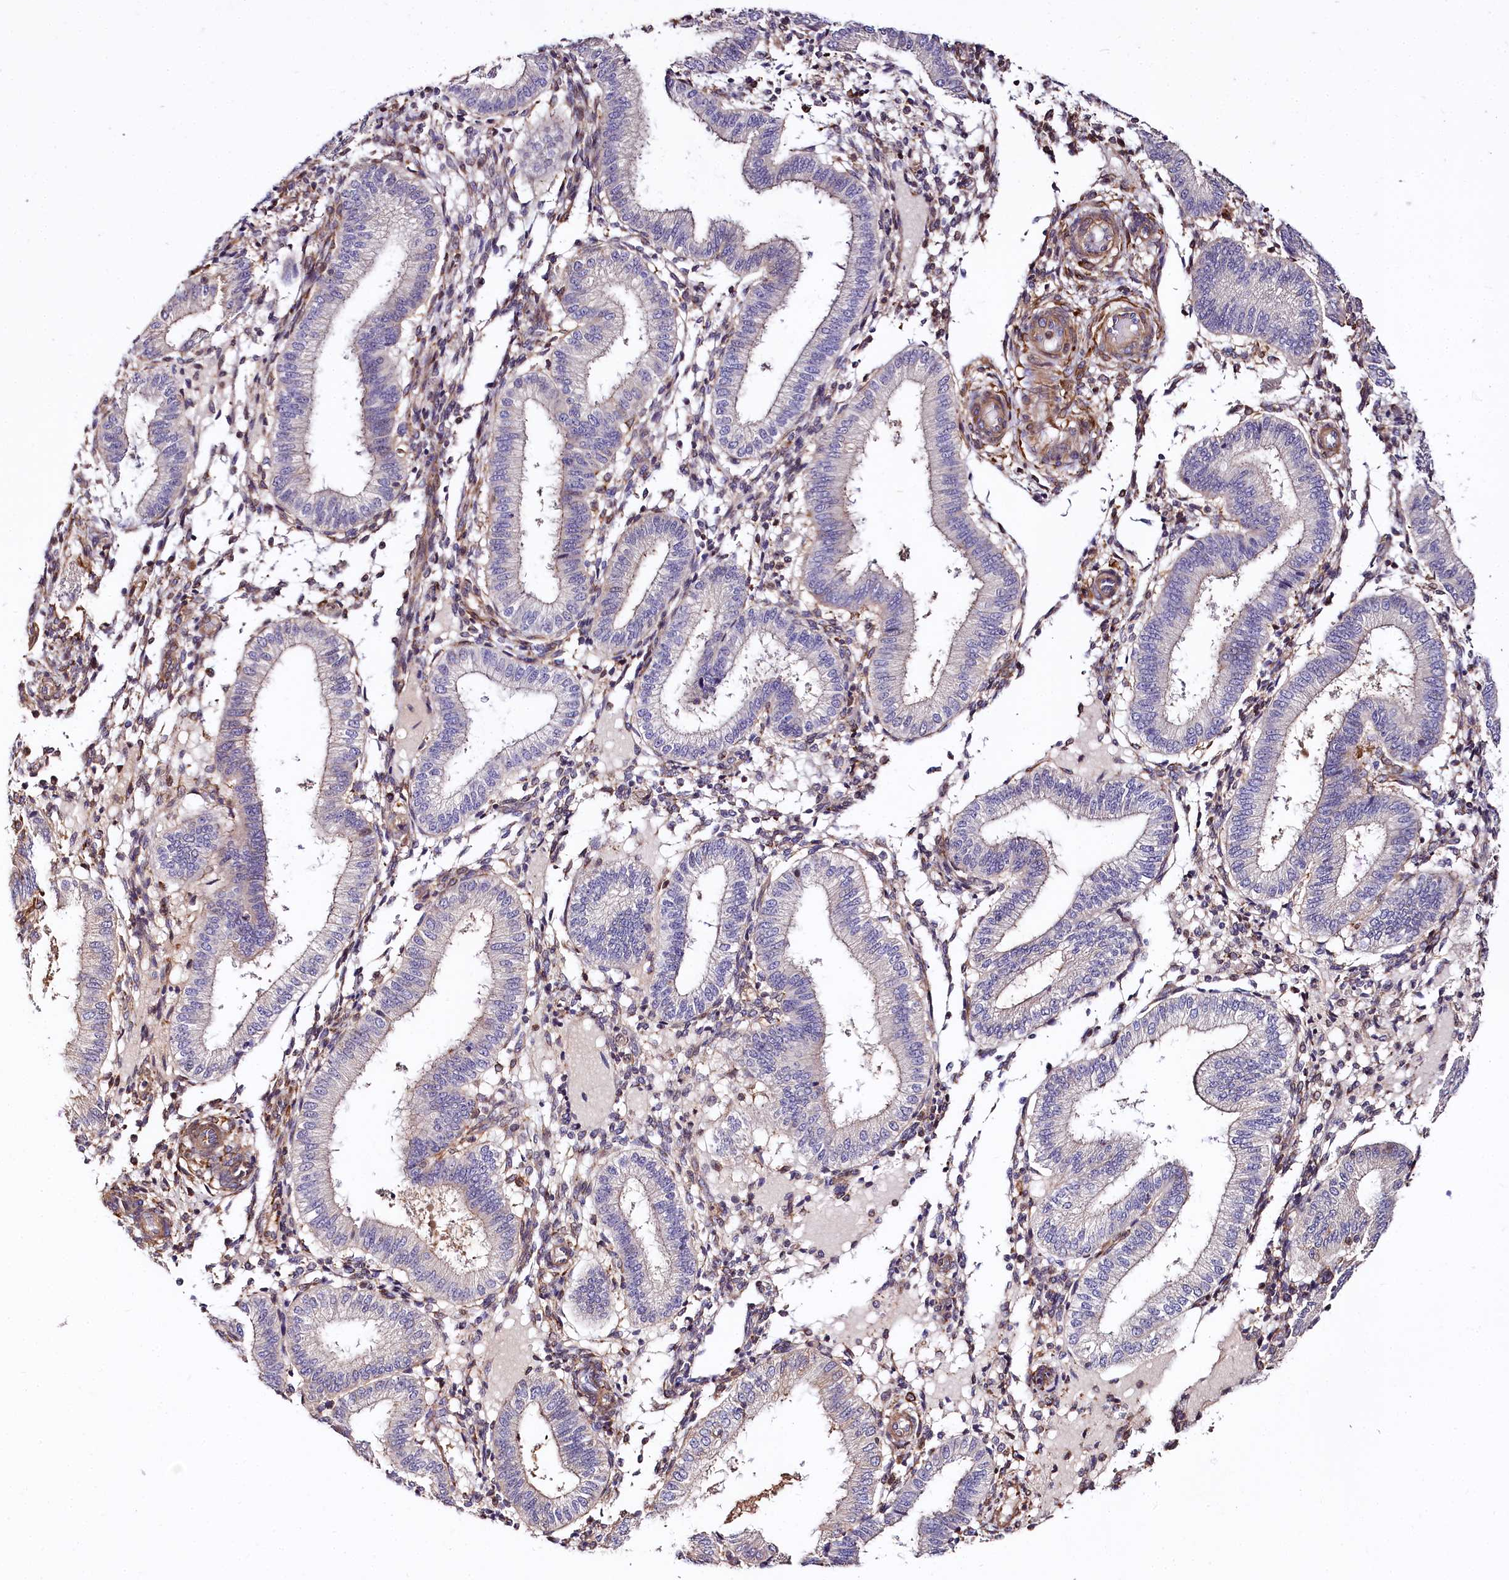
{"staining": {"intensity": "weak", "quantity": "<25%", "location": "cytoplasmic/membranous"}, "tissue": "endometrium", "cell_type": "Cells in endometrial stroma", "image_type": "normal", "snomed": [{"axis": "morphology", "description": "Normal tissue, NOS"}, {"axis": "topography", "description": "Endometrium"}], "caption": "This is a histopathology image of IHC staining of unremarkable endometrium, which shows no expression in cells in endometrial stroma. (DAB IHC with hematoxylin counter stain).", "gene": "FCHSD2", "patient": {"sex": "female", "age": 39}}